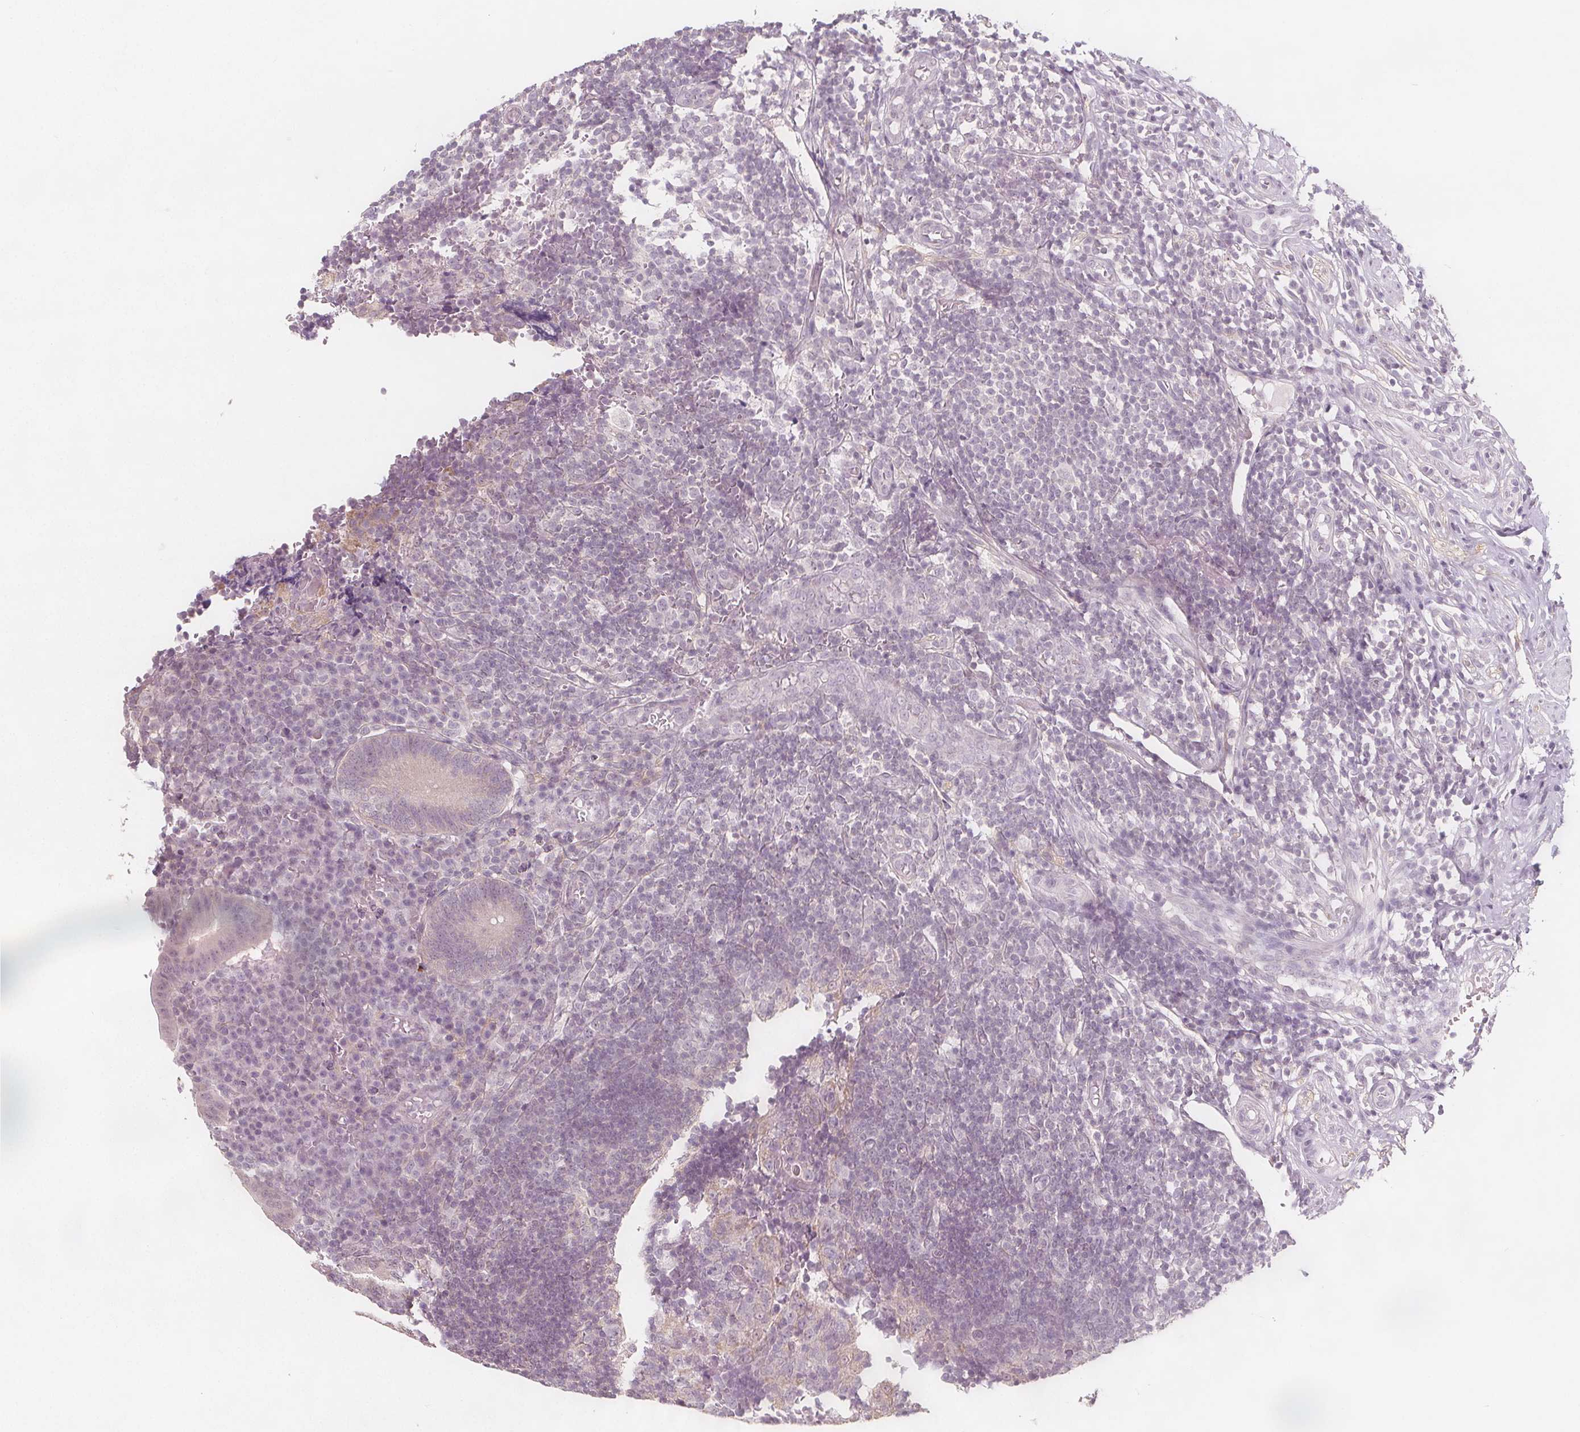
{"staining": {"intensity": "negative", "quantity": "none", "location": "none"}, "tissue": "appendix", "cell_type": "Glandular cells", "image_type": "normal", "snomed": [{"axis": "morphology", "description": "Normal tissue, NOS"}, {"axis": "topography", "description": "Appendix"}], "caption": "A high-resolution histopathology image shows IHC staining of normal appendix, which exhibits no significant expression in glandular cells.", "gene": "C1orf167", "patient": {"sex": "male", "age": 18}}